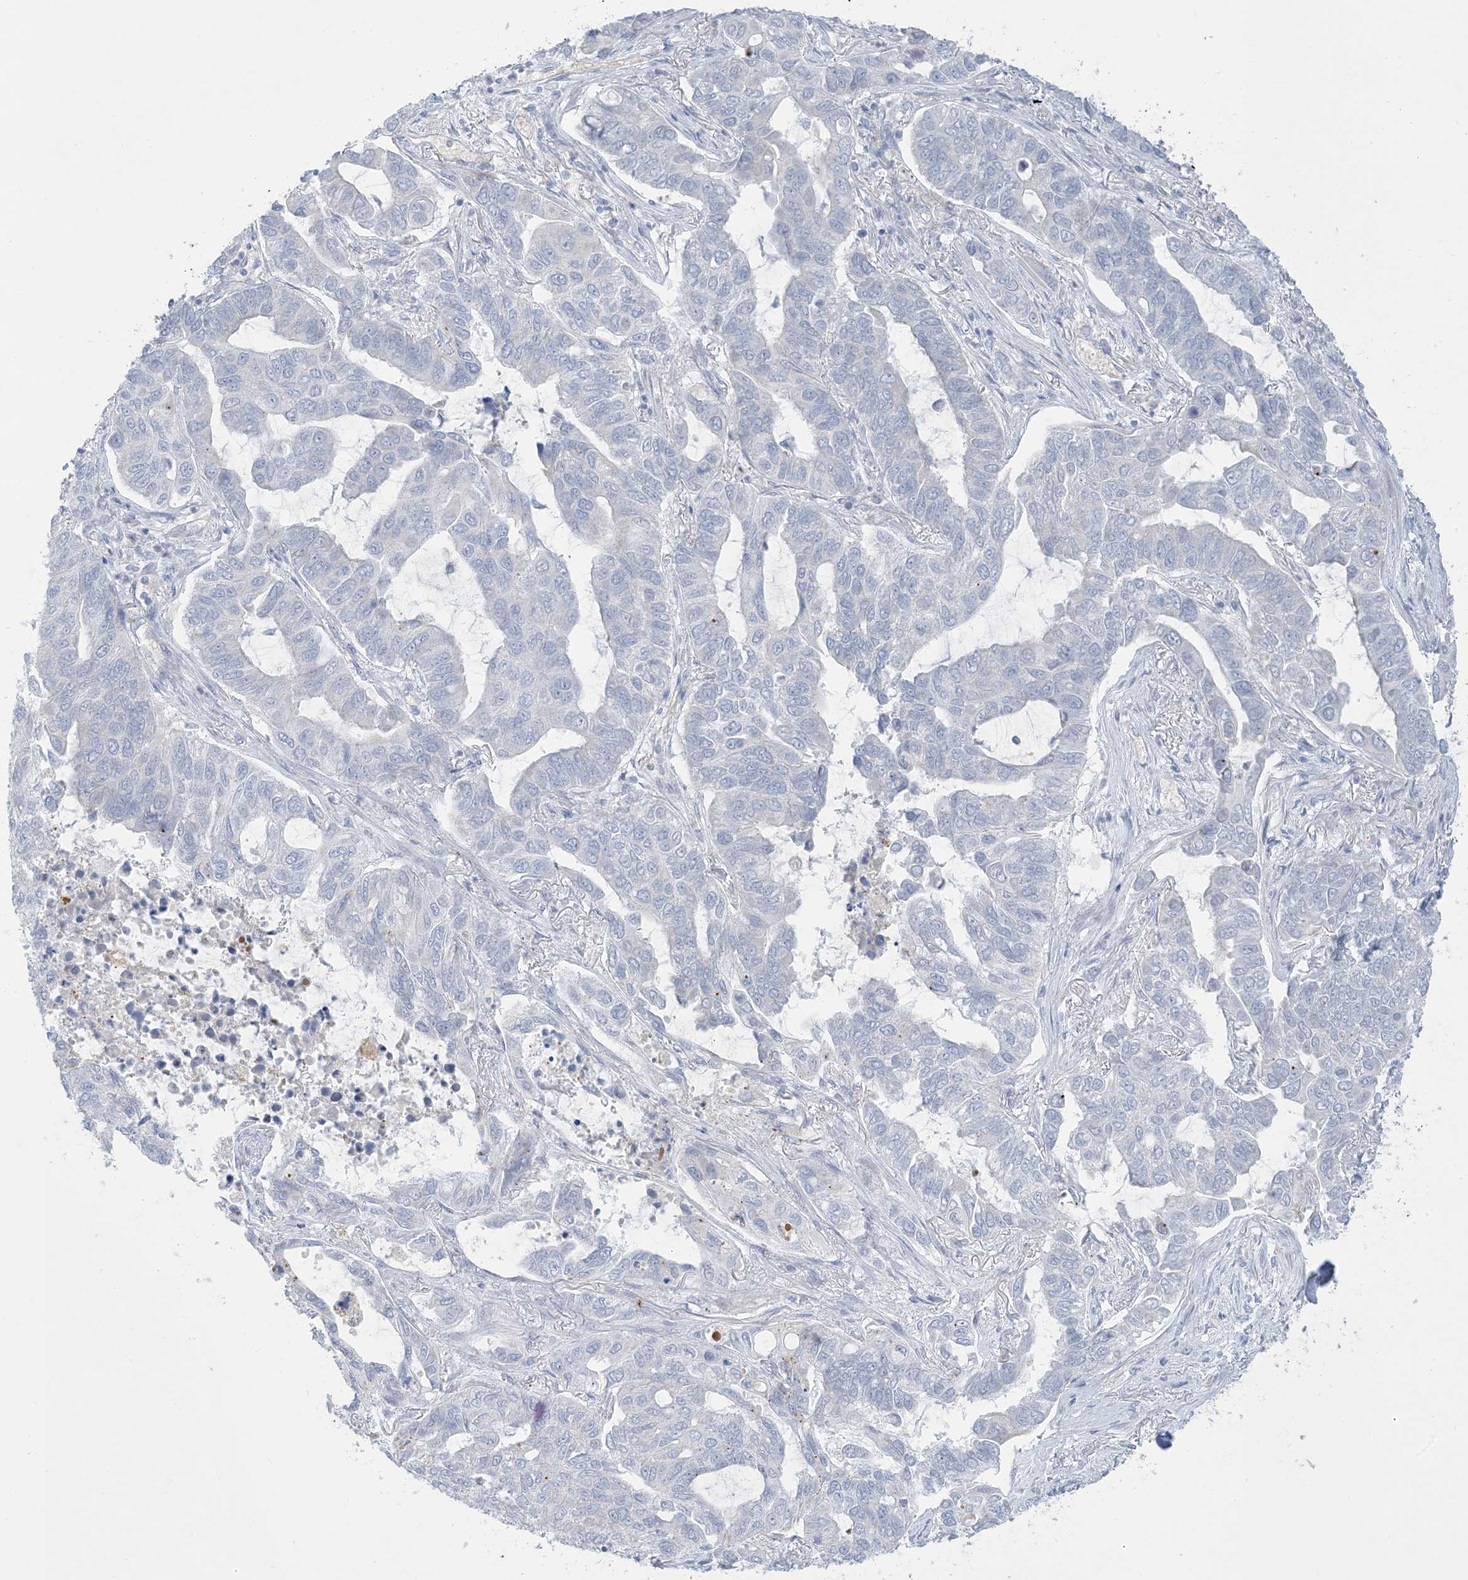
{"staining": {"intensity": "negative", "quantity": "none", "location": "none"}, "tissue": "lung cancer", "cell_type": "Tumor cells", "image_type": "cancer", "snomed": [{"axis": "morphology", "description": "Adenocarcinoma, NOS"}, {"axis": "topography", "description": "Lung"}], "caption": "Tumor cells show no significant staining in lung cancer (adenocarcinoma).", "gene": "XIRP2", "patient": {"sex": "male", "age": 64}}